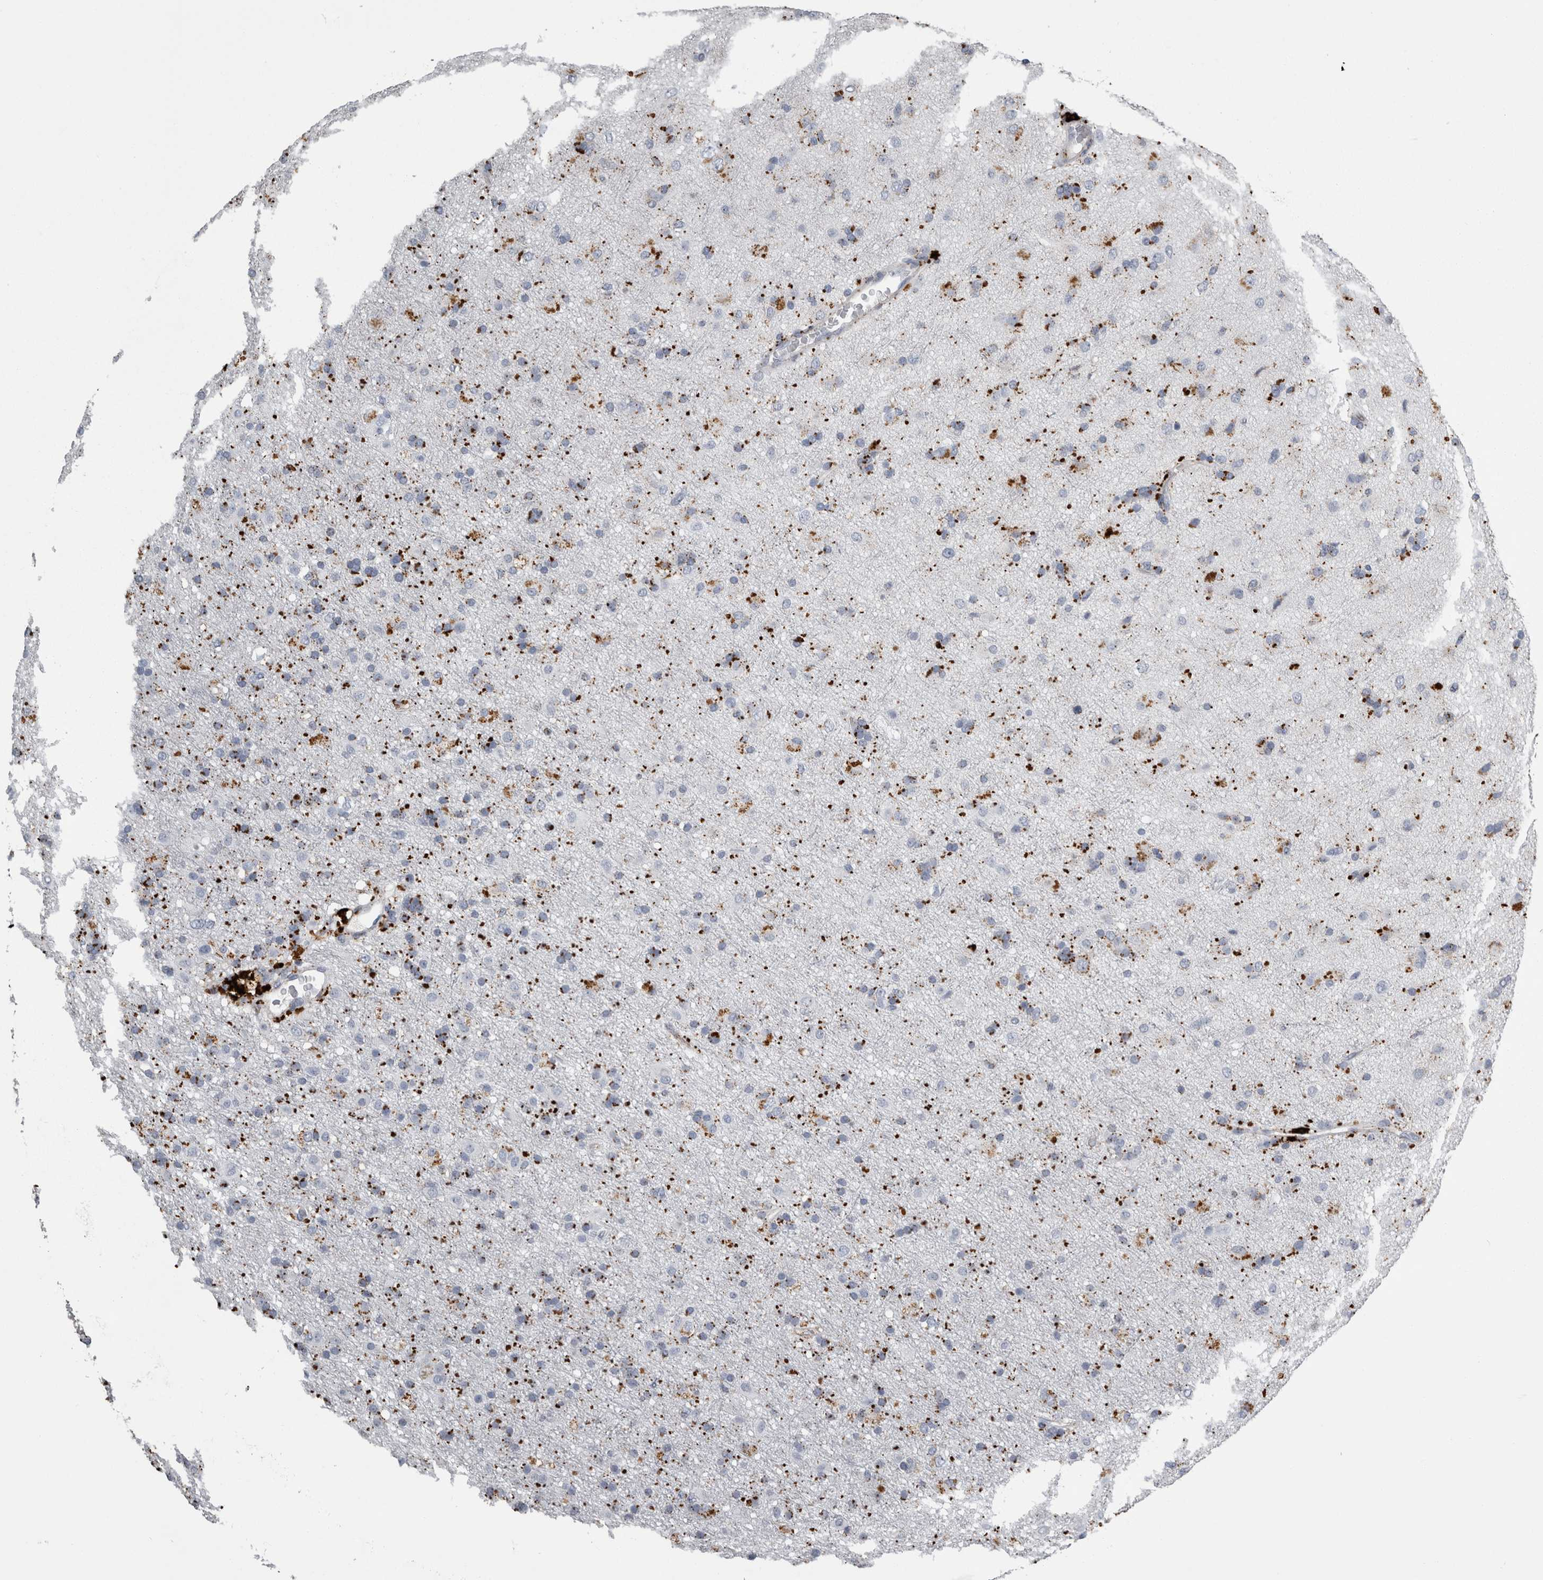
{"staining": {"intensity": "weak", "quantity": "25%-75%", "location": "cytoplasmic/membranous"}, "tissue": "glioma", "cell_type": "Tumor cells", "image_type": "cancer", "snomed": [{"axis": "morphology", "description": "Glioma, malignant, Low grade"}, {"axis": "topography", "description": "Brain"}], "caption": "Glioma was stained to show a protein in brown. There is low levels of weak cytoplasmic/membranous positivity in approximately 25%-75% of tumor cells.", "gene": "DPP7", "patient": {"sex": "male", "age": 65}}